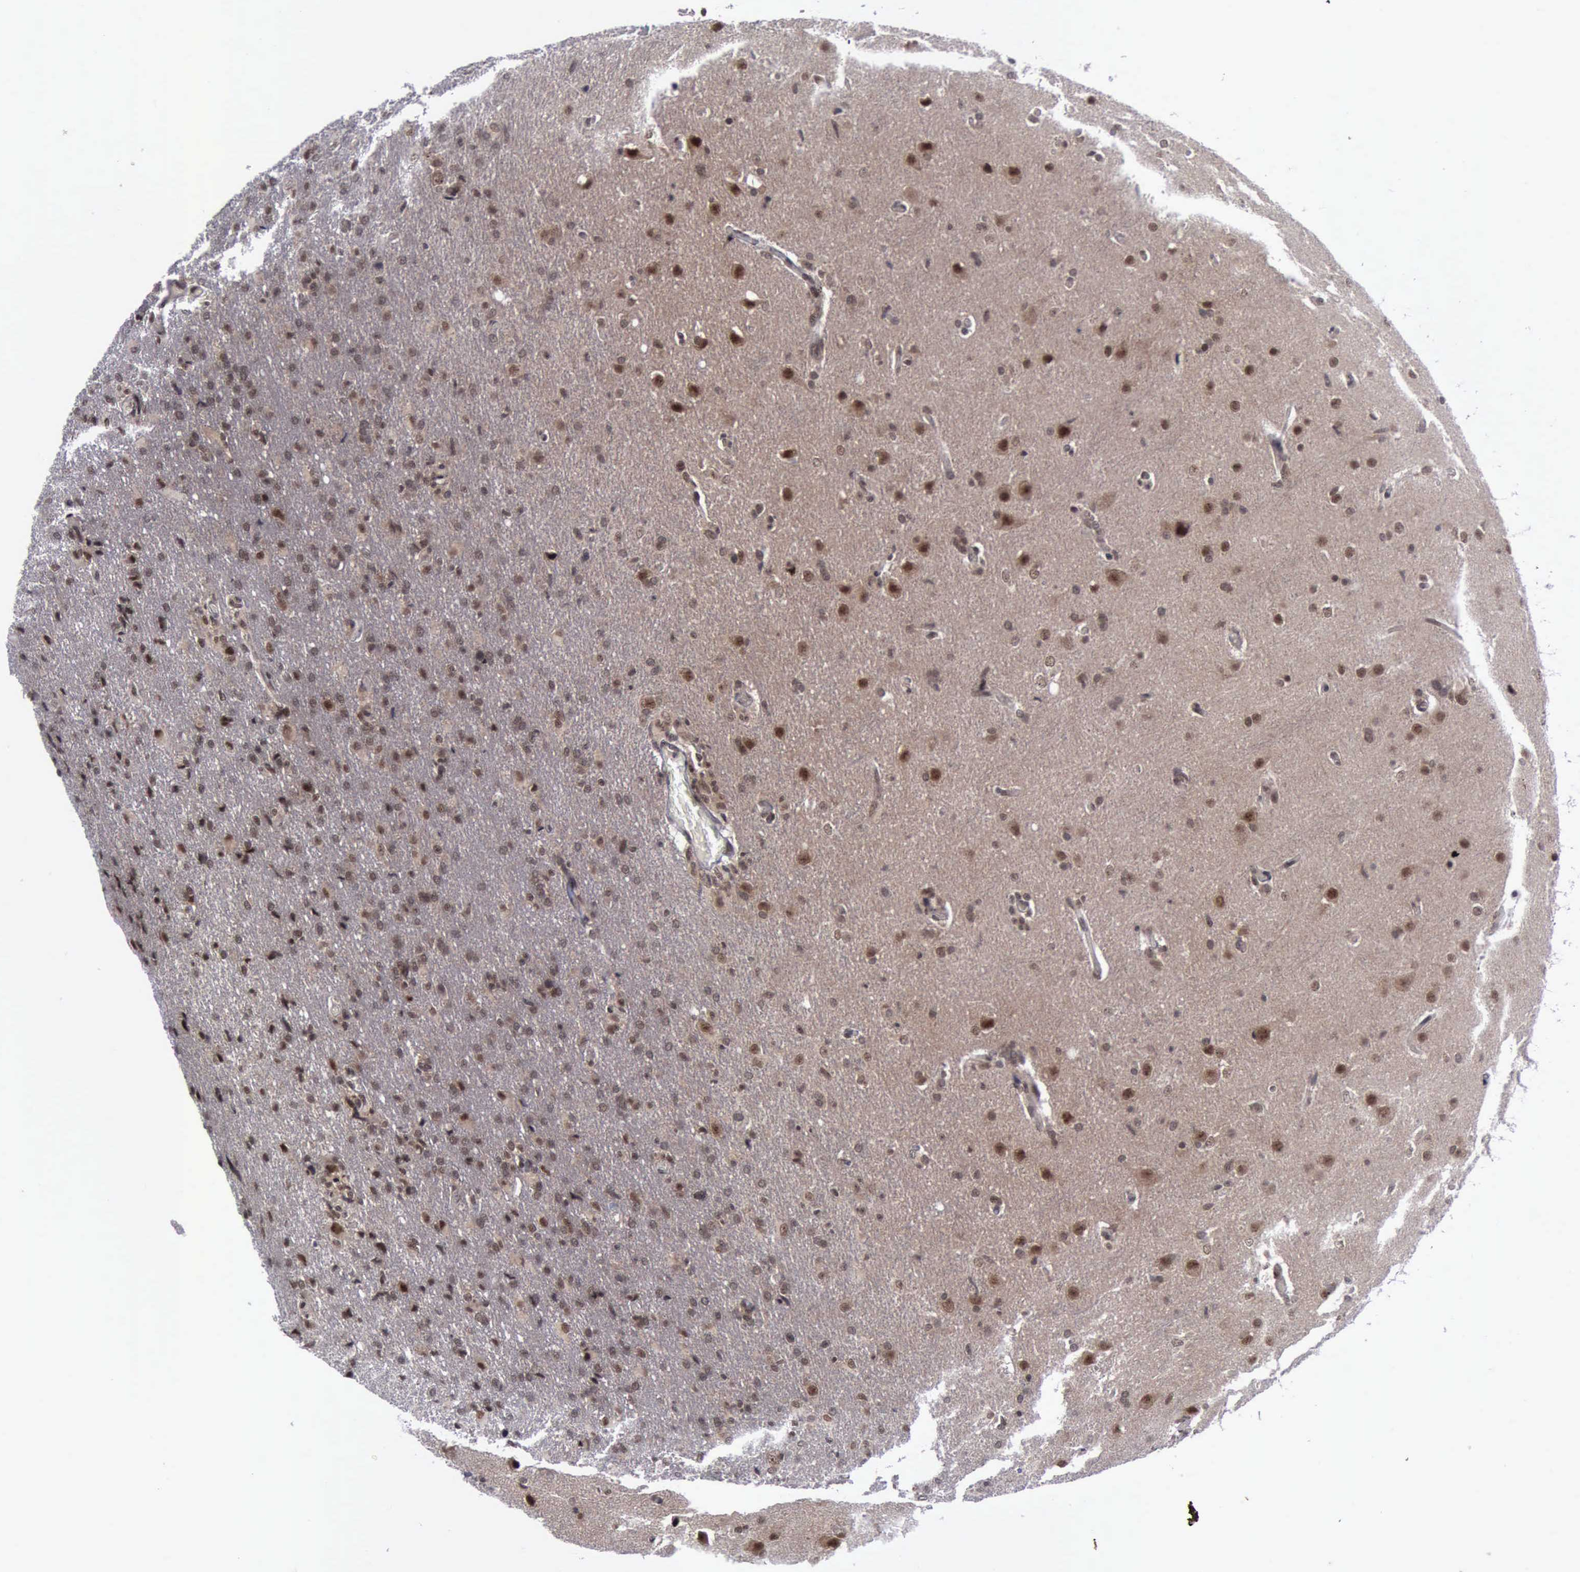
{"staining": {"intensity": "moderate", "quantity": ">75%", "location": "cytoplasmic/membranous,nuclear"}, "tissue": "glioma", "cell_type": "Tumor cells", "image_type": "cancer", "snomed": [{"axis": "morphology", "description": "Glioma, malignant, High grade"}, {"axis": "topography", "description": "Brain"}], "caption": "There is medium levels of moderate cytoplasmic/membranous and nuclear expression in tumor cells of glioma, as demonstrated by immunohistochemical staining (brown color).", "gene": "ATM", "patient": {"sex": "male", "age": 68}}